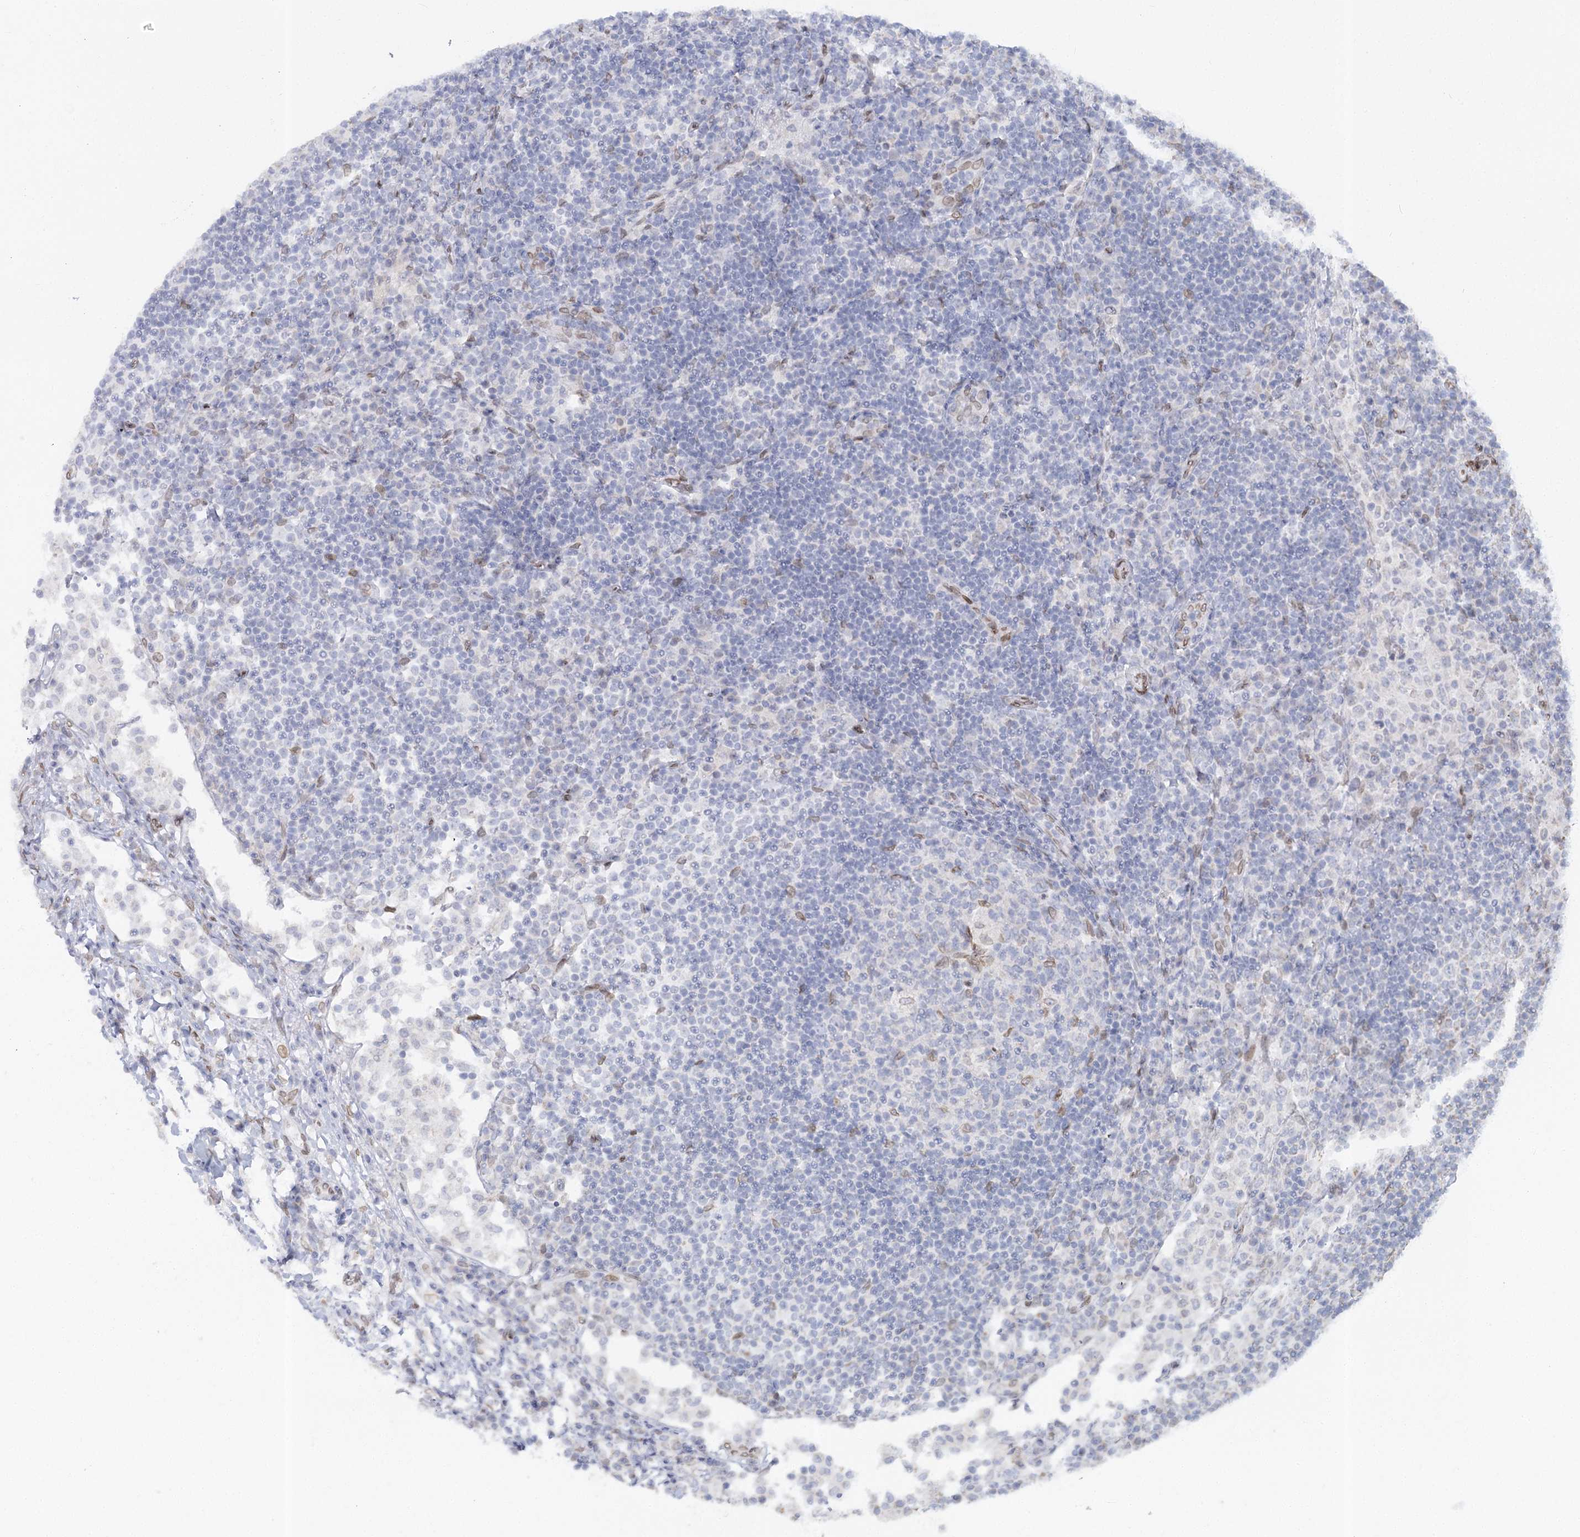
{"staining": {"intensity": "negative", "quantity": "none", "location": "none"}, "tissue": "lymph node", "cell_type": "Germinal center cells", "image_type": "normal", "snomed": [{"axis": "morphology", "description": "Normal tissue, NOS"}, {"axis": "topography", "description": "Lymph node"}], "caption": "Protein analysis of normal lymph node exhibits no significant staining in germinal center cells. (Brightfield microscopy of DAB immunohistochemistry (IHC) at high magnification).", "gene": "VWA5A", "patient": {"sex": "female", "age": 53}}